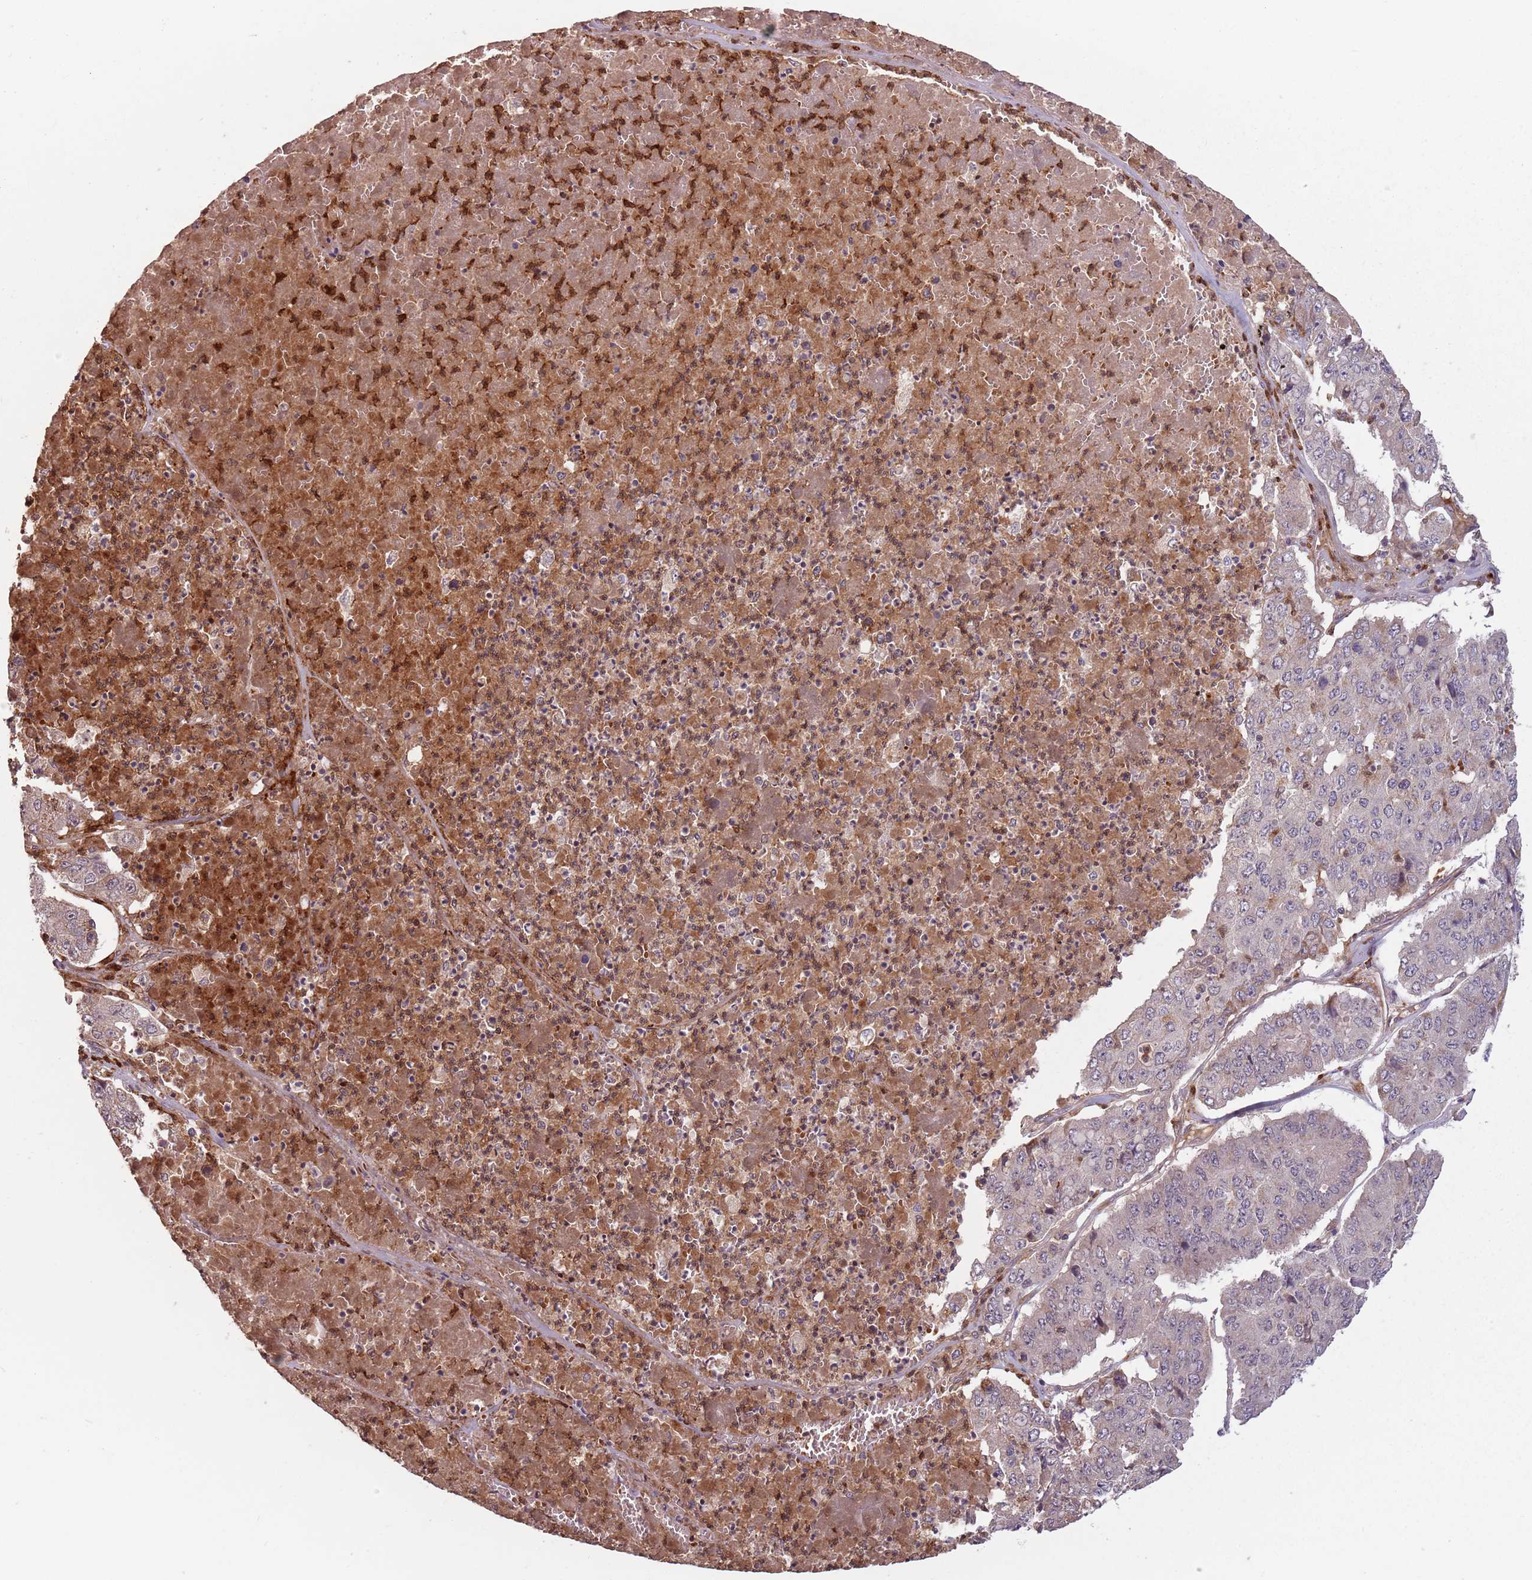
{"staining": {"intensity": "weak", "quantity": "<25%", "location": "cytoplasmic/membranous"}, "tissue": "pancreatic cancer", "cell_type": "Tumor cells", "image_type": "cancer", "snomed": [{"axis": "morphology", "description": "Adenocarcinoma, NOS"}, {"axis": "topography", "description": "Pancreas"}], "caption": "DAB immunohistochemical staining of human pancreatic cancer (adenocarcinoma) displays no significant positivity in tumor cells.", "gene": "GPR180", "patient": {"sex": "male", "age": 50}}